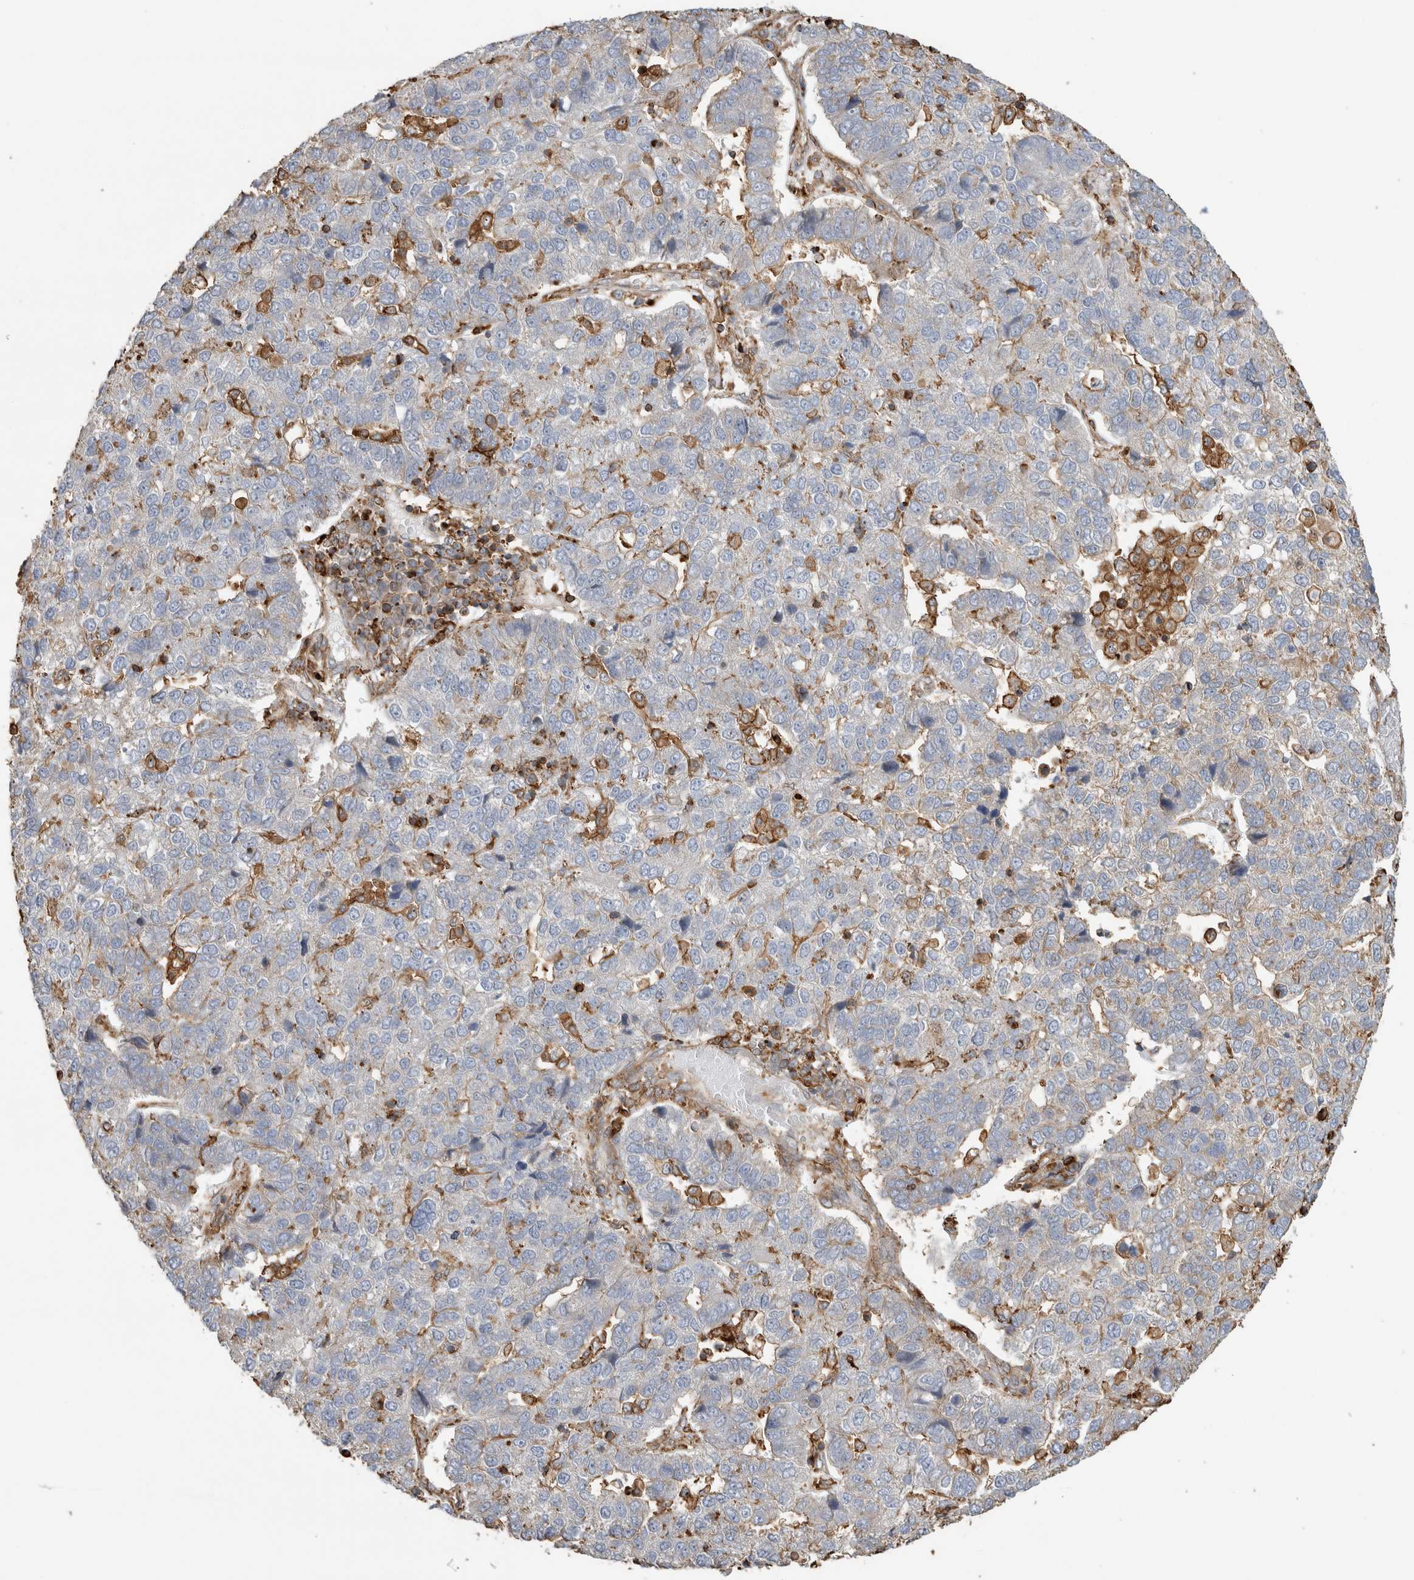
{"staining": {"intensity": "negative", "quantity": "none", "location": "none"}, "tissue": "pancreatic cancer", "cell_type": "Tumor cells", "image_type": "cancer", "snomed": [{"axis": "morphology", "description": "Adenocarcinoma, NOS"}, {"axis": "topography", "description": "Pancreas"}], "caption": "Immunohistochemical staining of pancreatic cancer (adenocarcinoma) displays no significant expression in tumor cells.", "gene": "GPER1", "patient": {"sex": "female", "age": 61}}